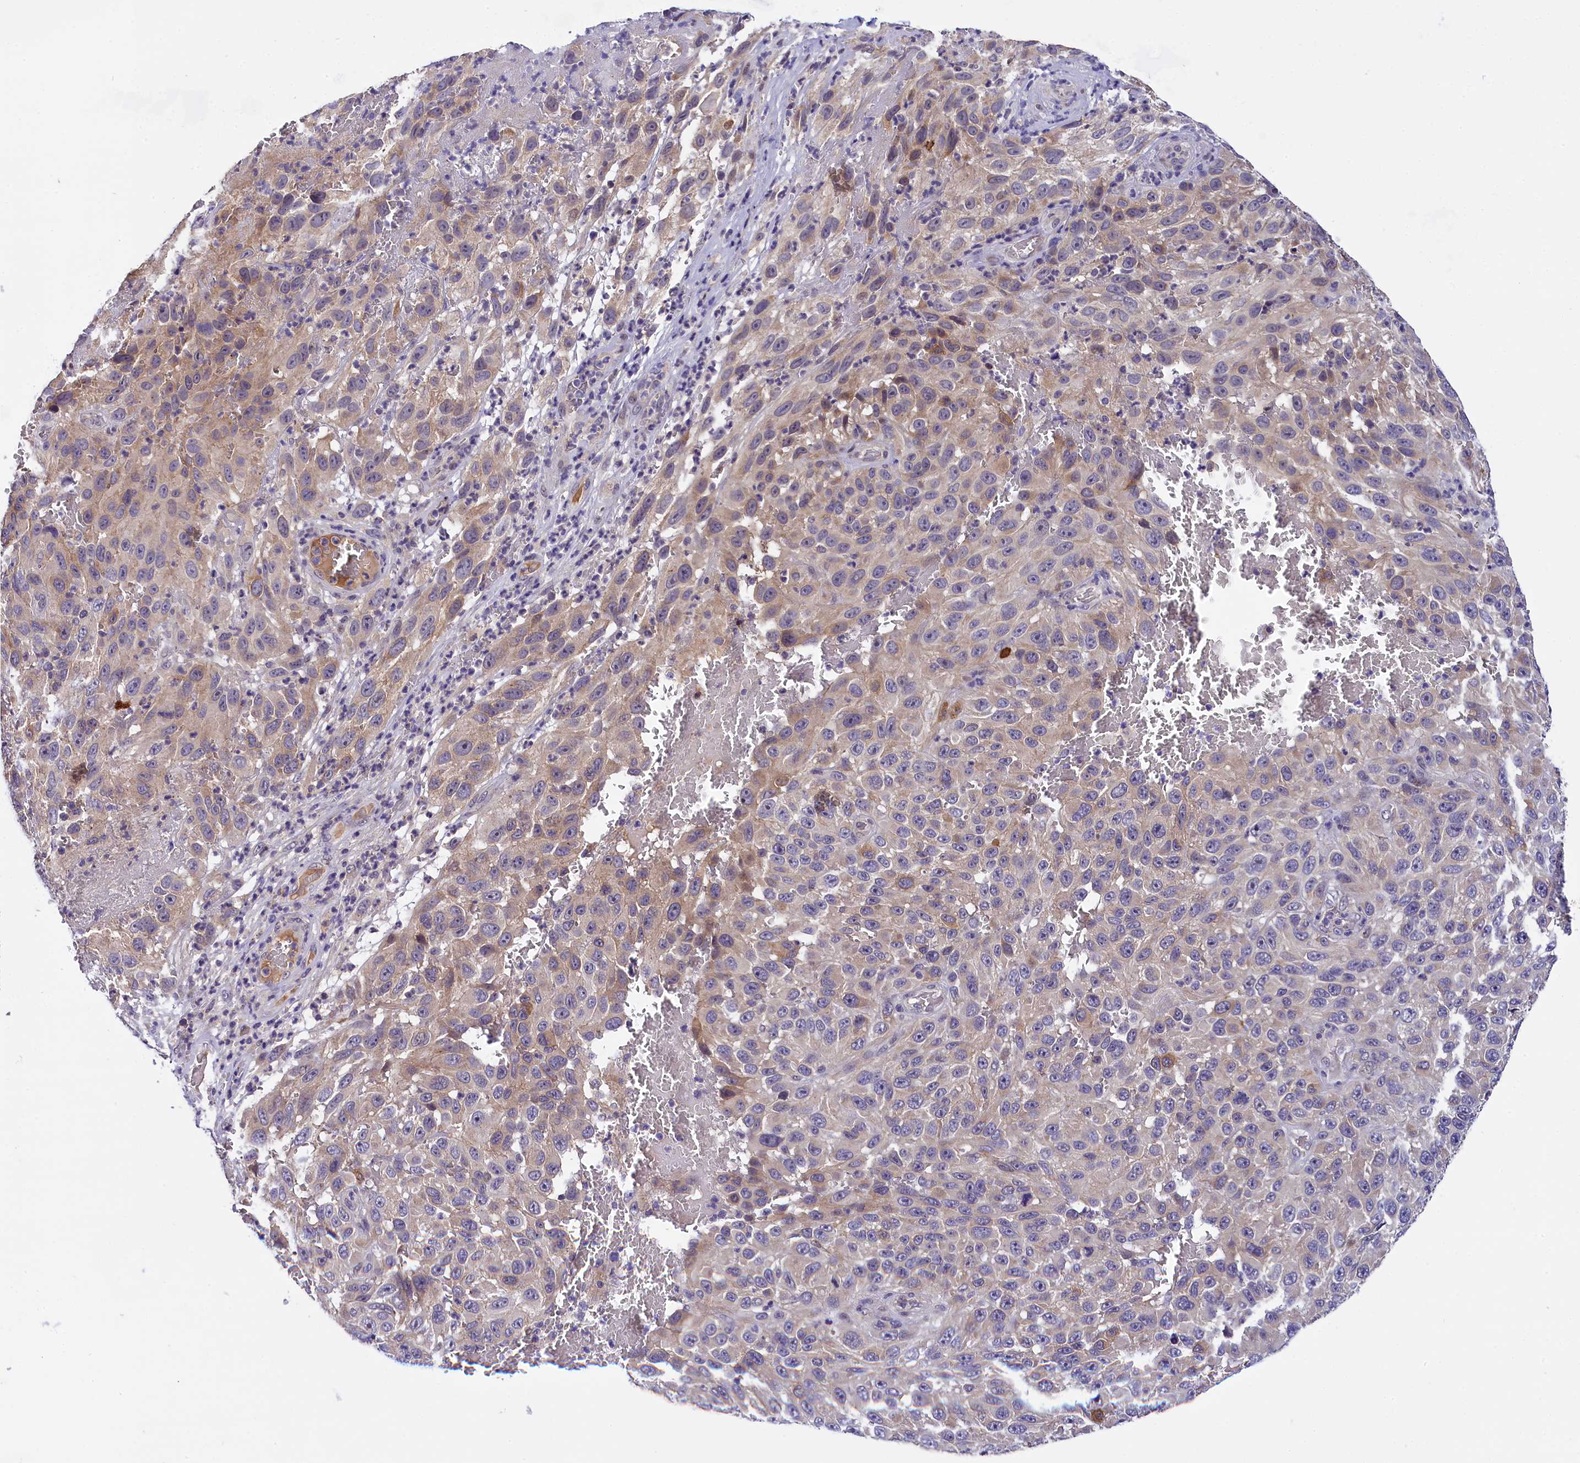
{"staining": {"intensity": "weak", "quantity": "<25%", "location": "cytoplasmic/membranous"}, "tissue": "melanoma", "cell_type": "Tumor cells", "image_type": "cancer", "snomed": [{"axis": "morphology", "description": "Malignant melanoma, NOS"}, {"axis": "topography", "description": "Skin"}], "caption": "A high-resolution histopathology image shows IHC staining of malignant melanoma, which demonstrates no significant staining in tumor cells.", "gene": "ENKD1", "patient": {"sex": "female", "age": 96}}